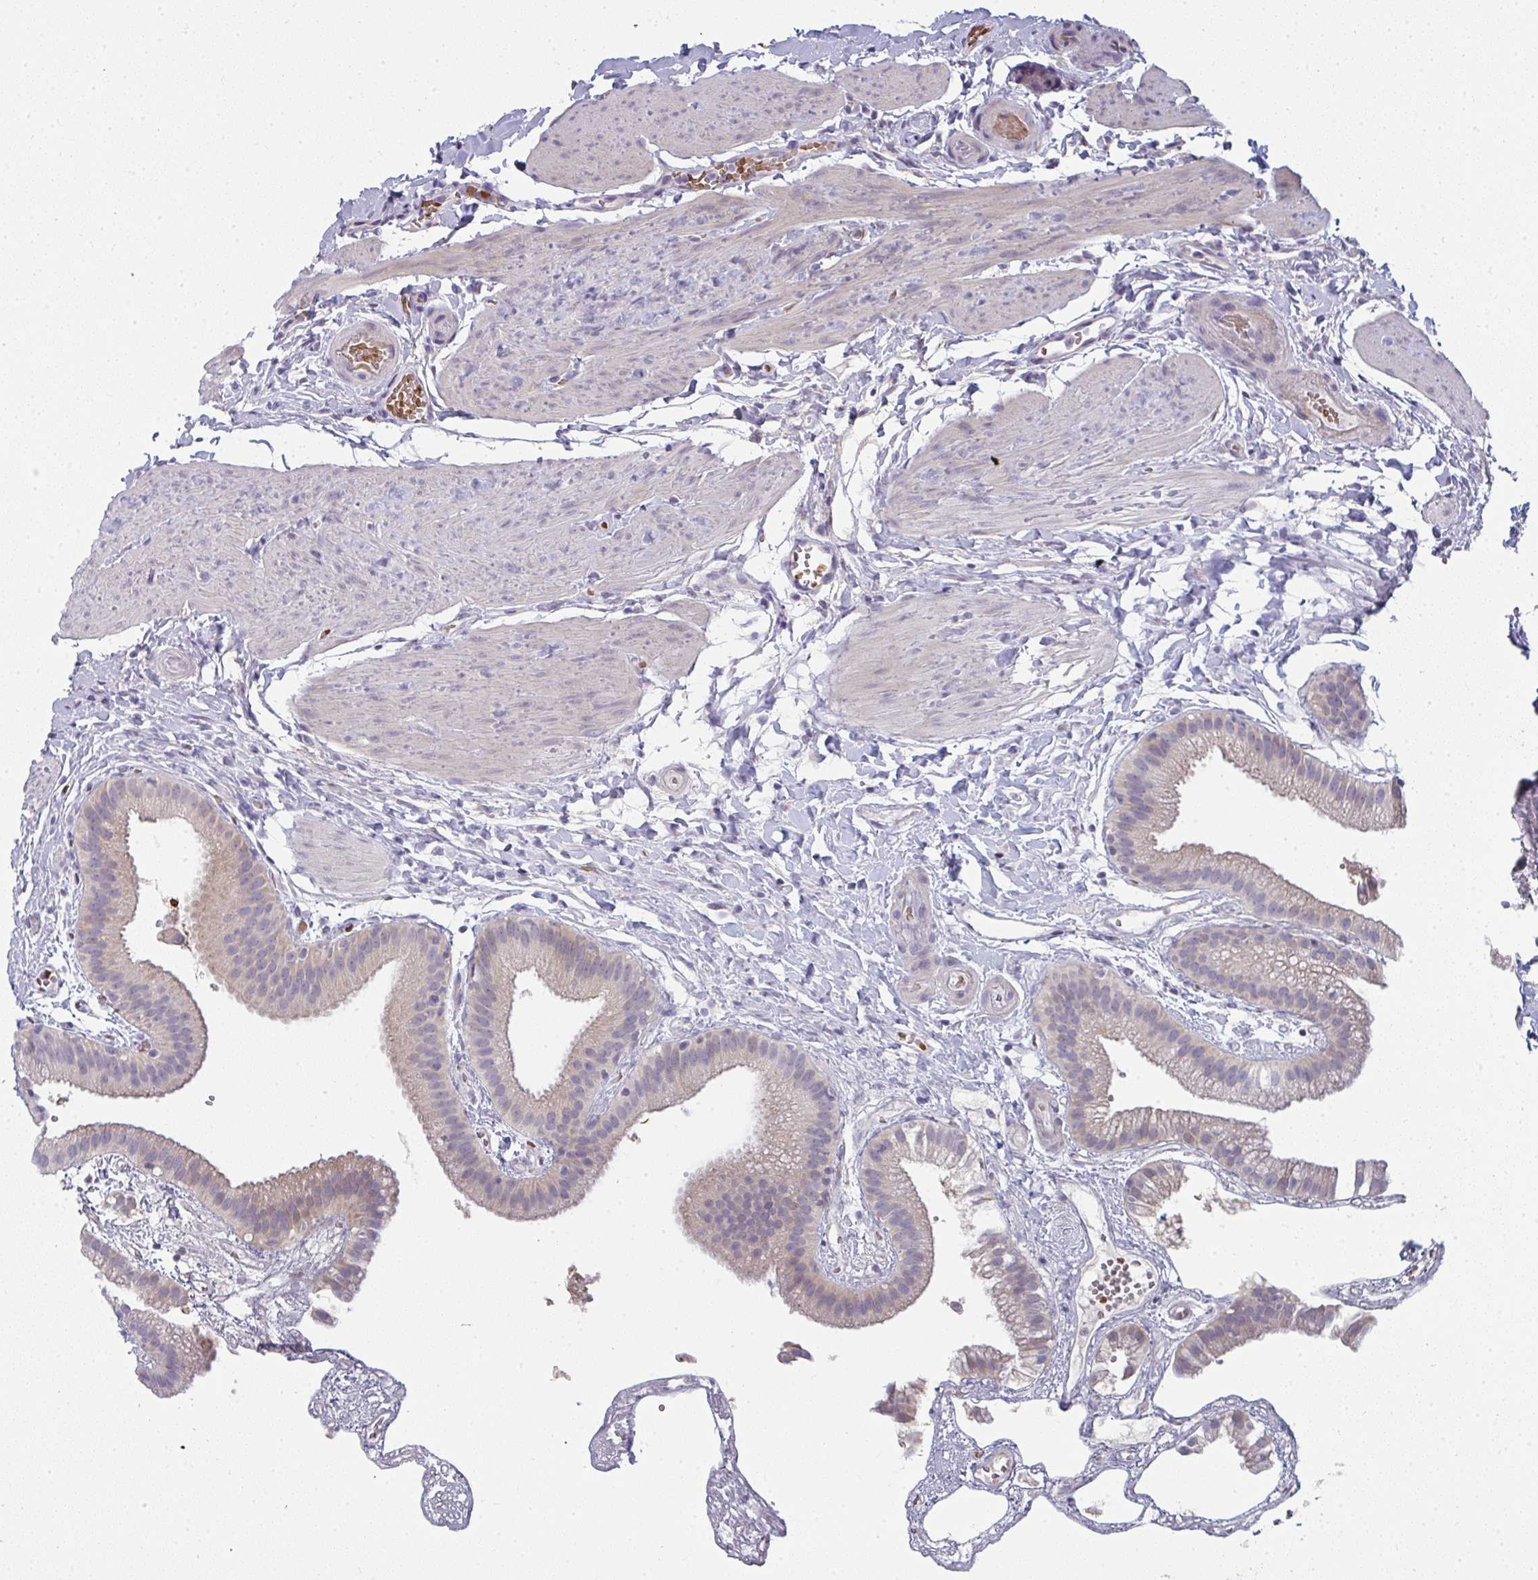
{"staining": {"intensity": "negative", "quantity": "none", "location": "none"}, "tissue": "gallbladder", "cell_type": "Glandular cells", "image_type": "normal", "snomed": [{"axis": "morphology", "description": "Normal tissue, NOS"}, {"axis": "topography", "description": "Gallbladder"}], "caption": "Micrograph shows no significant protein positivity in glandular cells of benign gallbladder.", "gene": "SHB", "patient": {"sex": "female", "age": 63}}